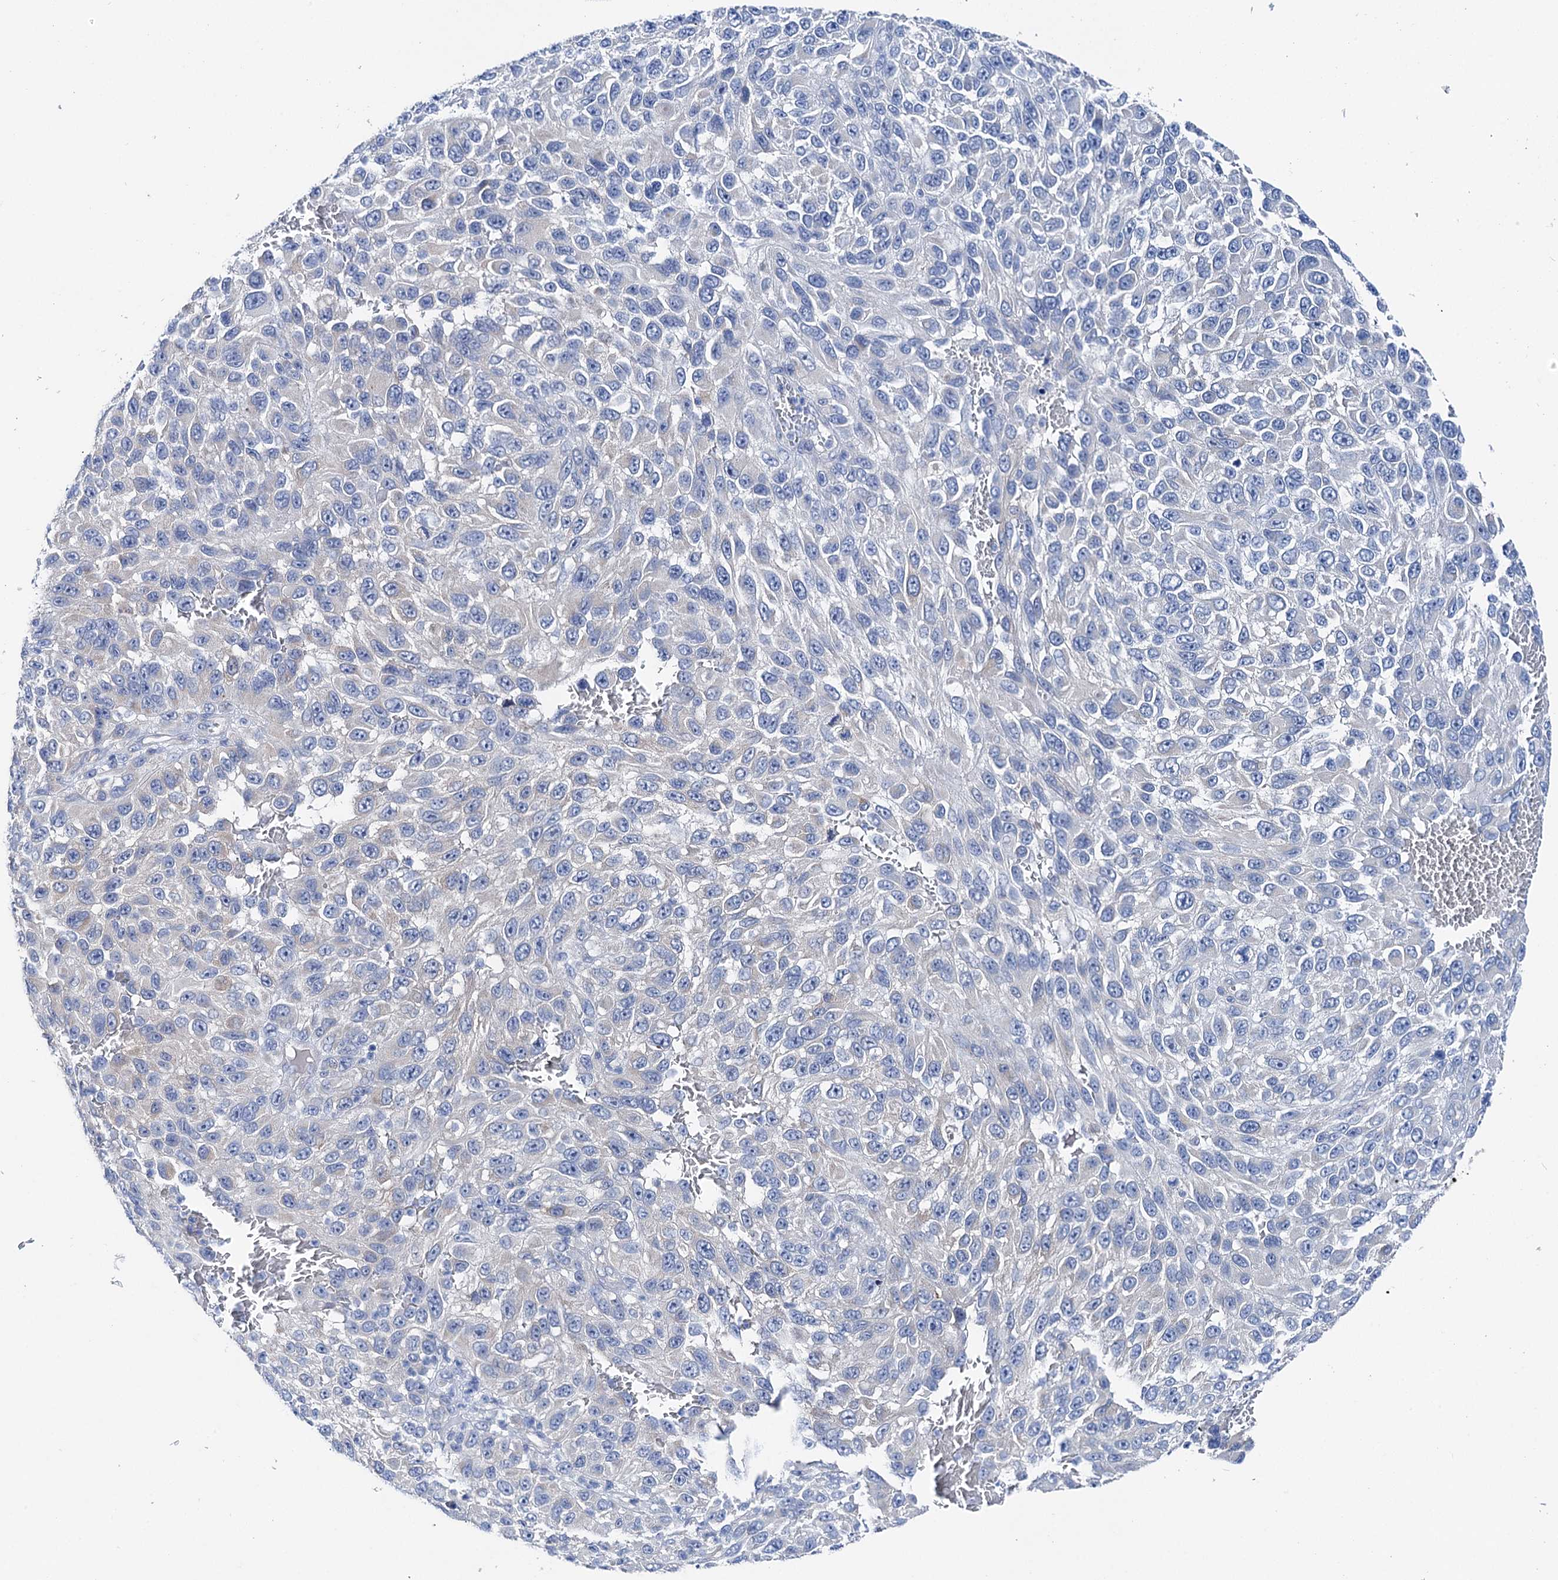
{"staining": {"intensity": "negative", "quantity": "none", "location": "none"}, "tissue": "melanoma", "cell_type": "Tumor cells", "image_type": "cancer", "snomed": [{"axis": "morphology", "description": "Malignant melanoma, NOS"}, {"axis": "topography", "description": "Skin"}], "caption": "Immunohistochemical staining of melanoma displays no significant staining in tumor cells. Brightfield microscopy of immunohistochemistry (IHC) stained with DAB (3,3'-diaminobenzidine) (brown) and hematoxylin (blue), captured at high magnification.", "gene": "SHROOM1", "patient": {"sex": "female", "age": 96}}